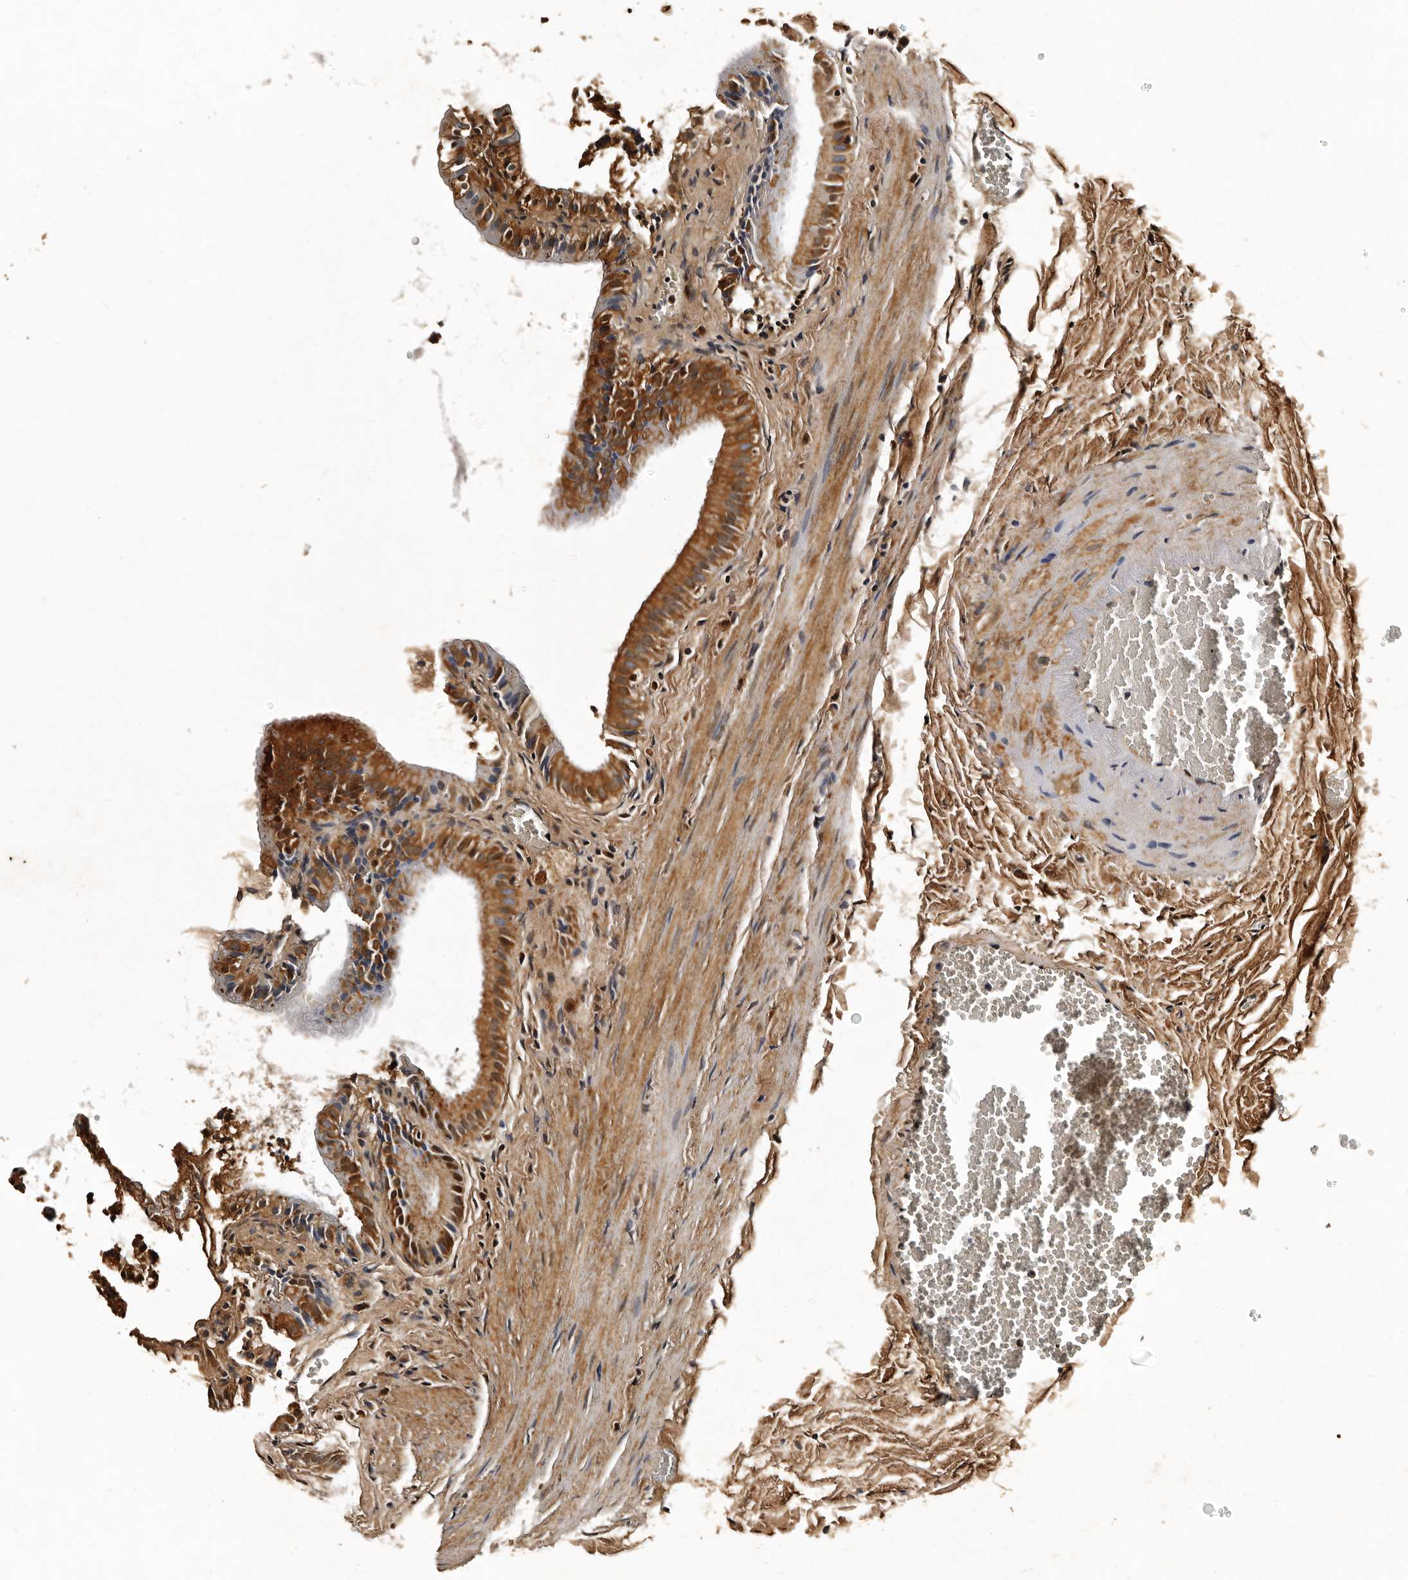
{"staining": {"intensity": "moderate", "quantity": ">75%", "location": "cytoplasmic/membranous,nuclear"}, "tissue": "gallbladder", "cell_type": "Glandular cells", "image_type": "normal", "snomed": [{"axis": "morphology", "description": "Normal tissue, NOS"}, {"axis": "topography", "description": "Gallbladder"}], "caption": "Immunohistochemical staining of normal human gallbladder shows medium levels of moderate cytoplasmic/membranous,nuclear expression in about >75% of glandular cells.", "gene": "CPNE3", "patient": {"sex": "male", "age": 38}}